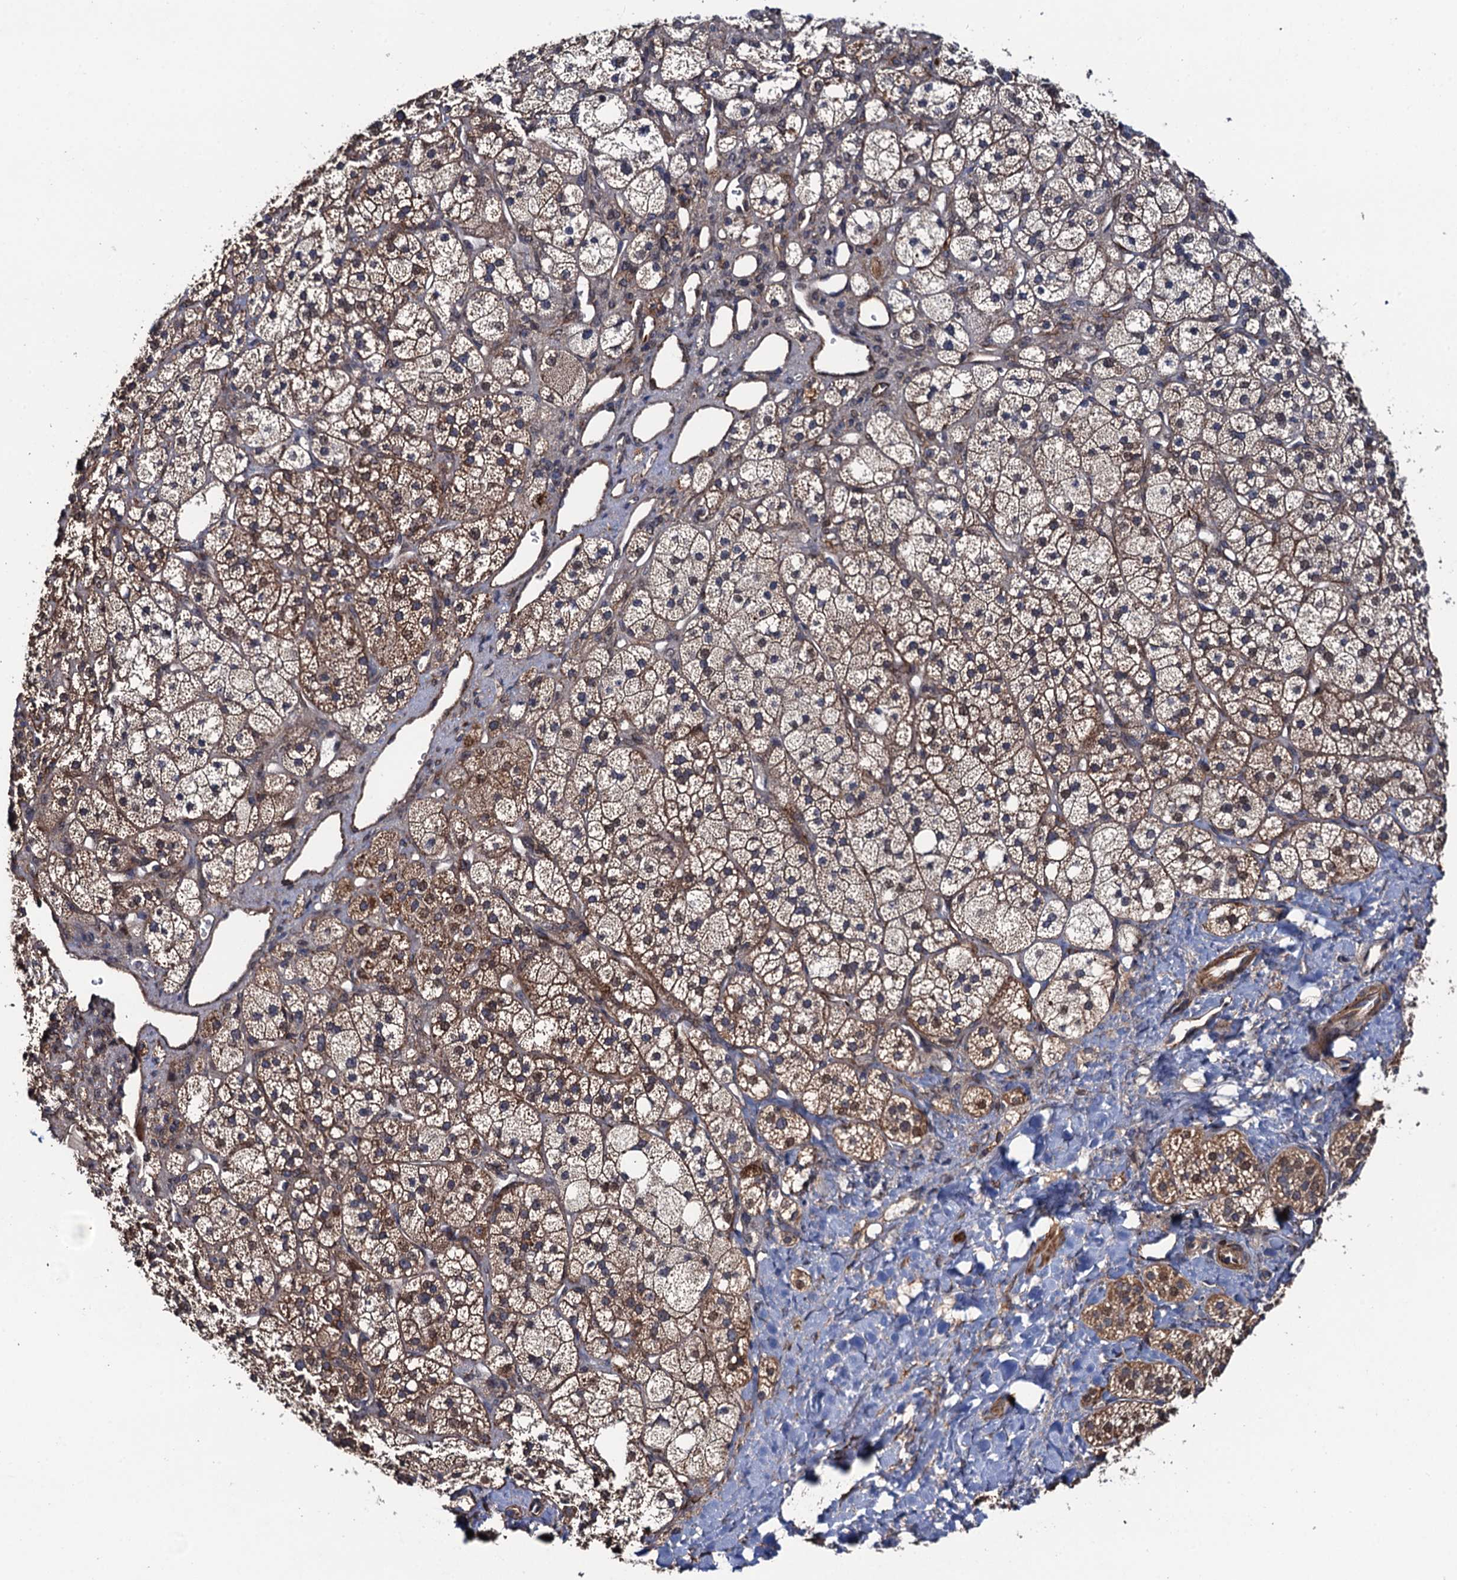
{"staining": {"intensity": "moderate", "quantity": ">75%", "location": "cytoplasmic/membranous"}, "tissue": "adrenal gland", "cell_type": "Glandular cells", "image_type": "normal", "snomed": [{"axis": "morphology", "description": "Normal tissue, NOS"}, {"axis": "topography", "description": "Adrenal gland"}], "caption": "DAB (3,3'-diaminobenzidine) immunohistochemical staining of normal adrenal gland shows moderate cytoplasmic/membranous protein staining in about >75% of glandular cells.", "gene": "FSIP1", "patient": {"sex": "male", "age": 61}}